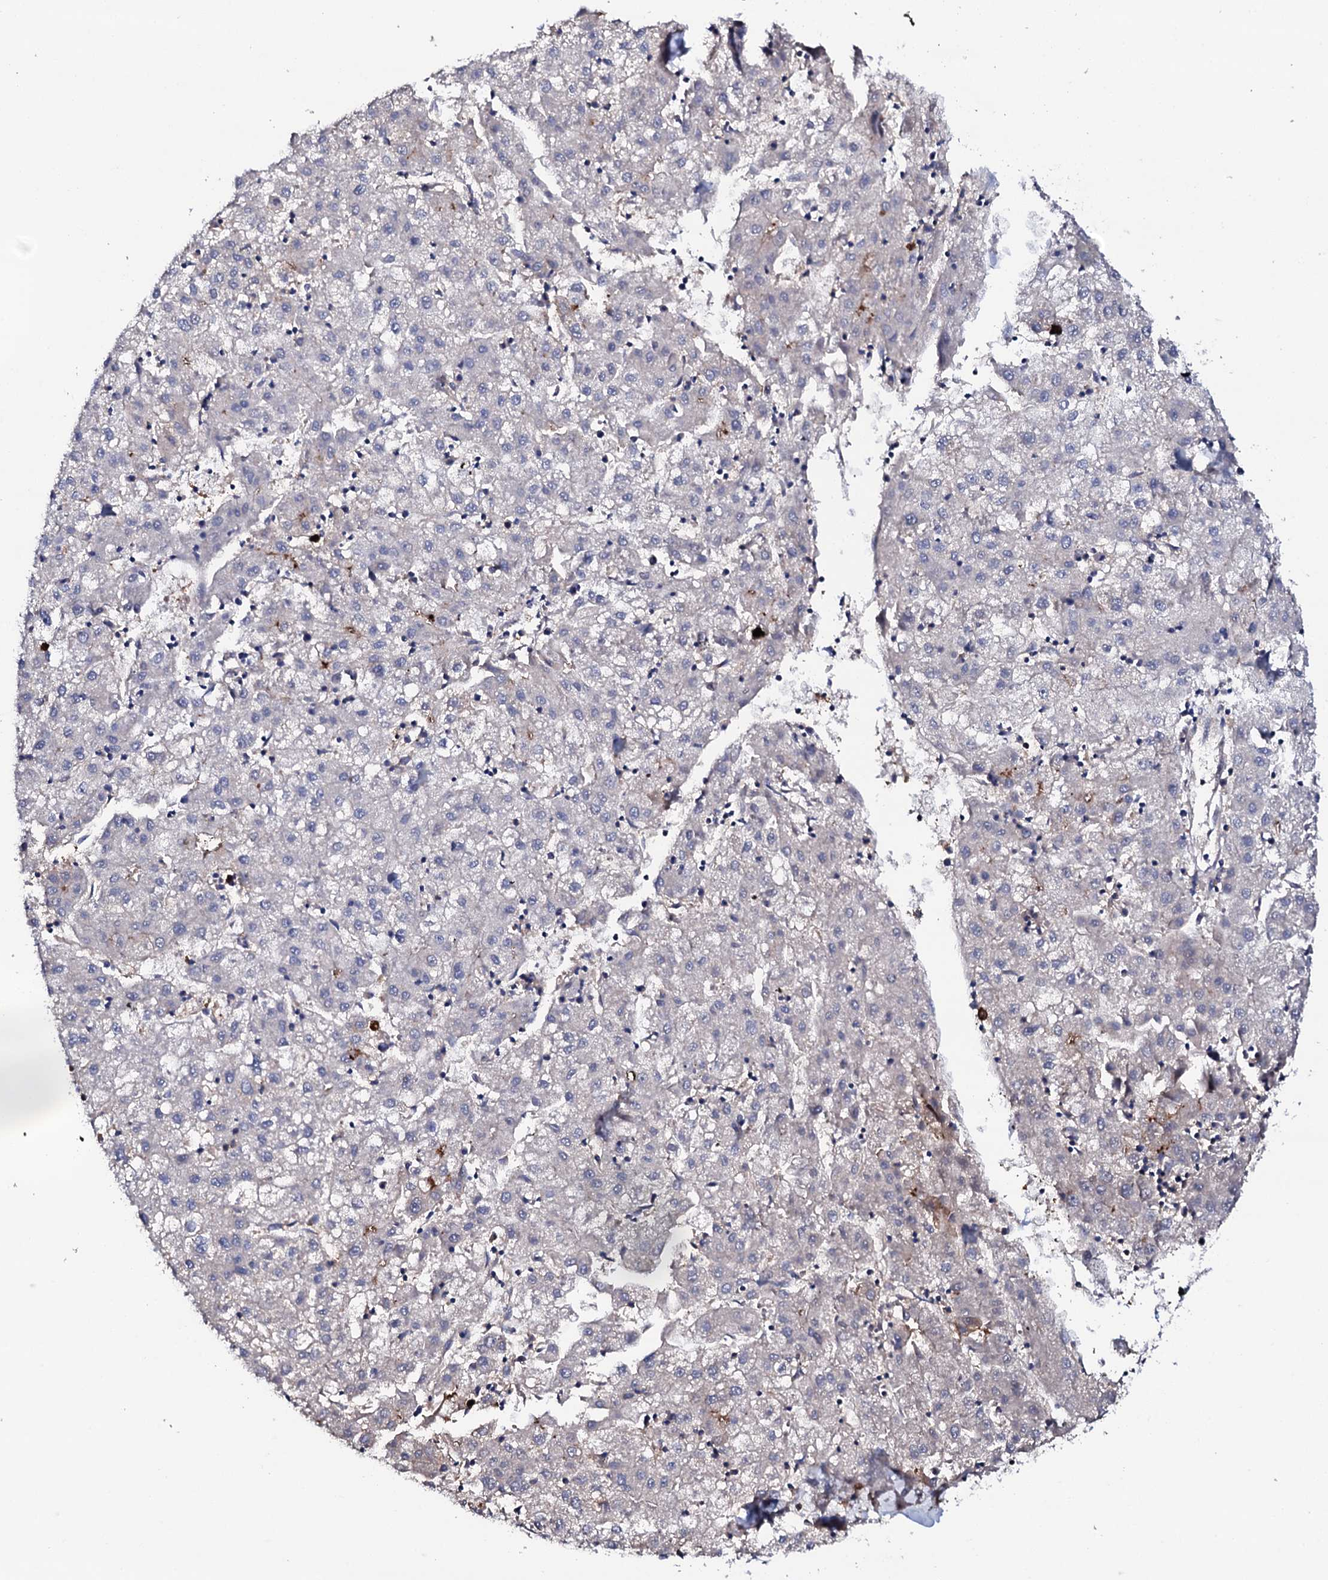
{"staining": {"intensity": "negative", "quantity": "none", "location": "none"}, "tissue": "liver cancer", "cell_type": "Tumor cells", "image_type": "cancer", "snomed": [{"axis": "morphology", "description": "Carcinoma, Hepatocellular, NOS"}, {"axis": "topography", "description": "Liver"}], "caption": "Micrograph shows no significant protein positivity in tumor cells of liver cancer (hepatocellular carcinoma).", "gene": "TCAF2", "patient": {"sex": "male", "age": 72}}